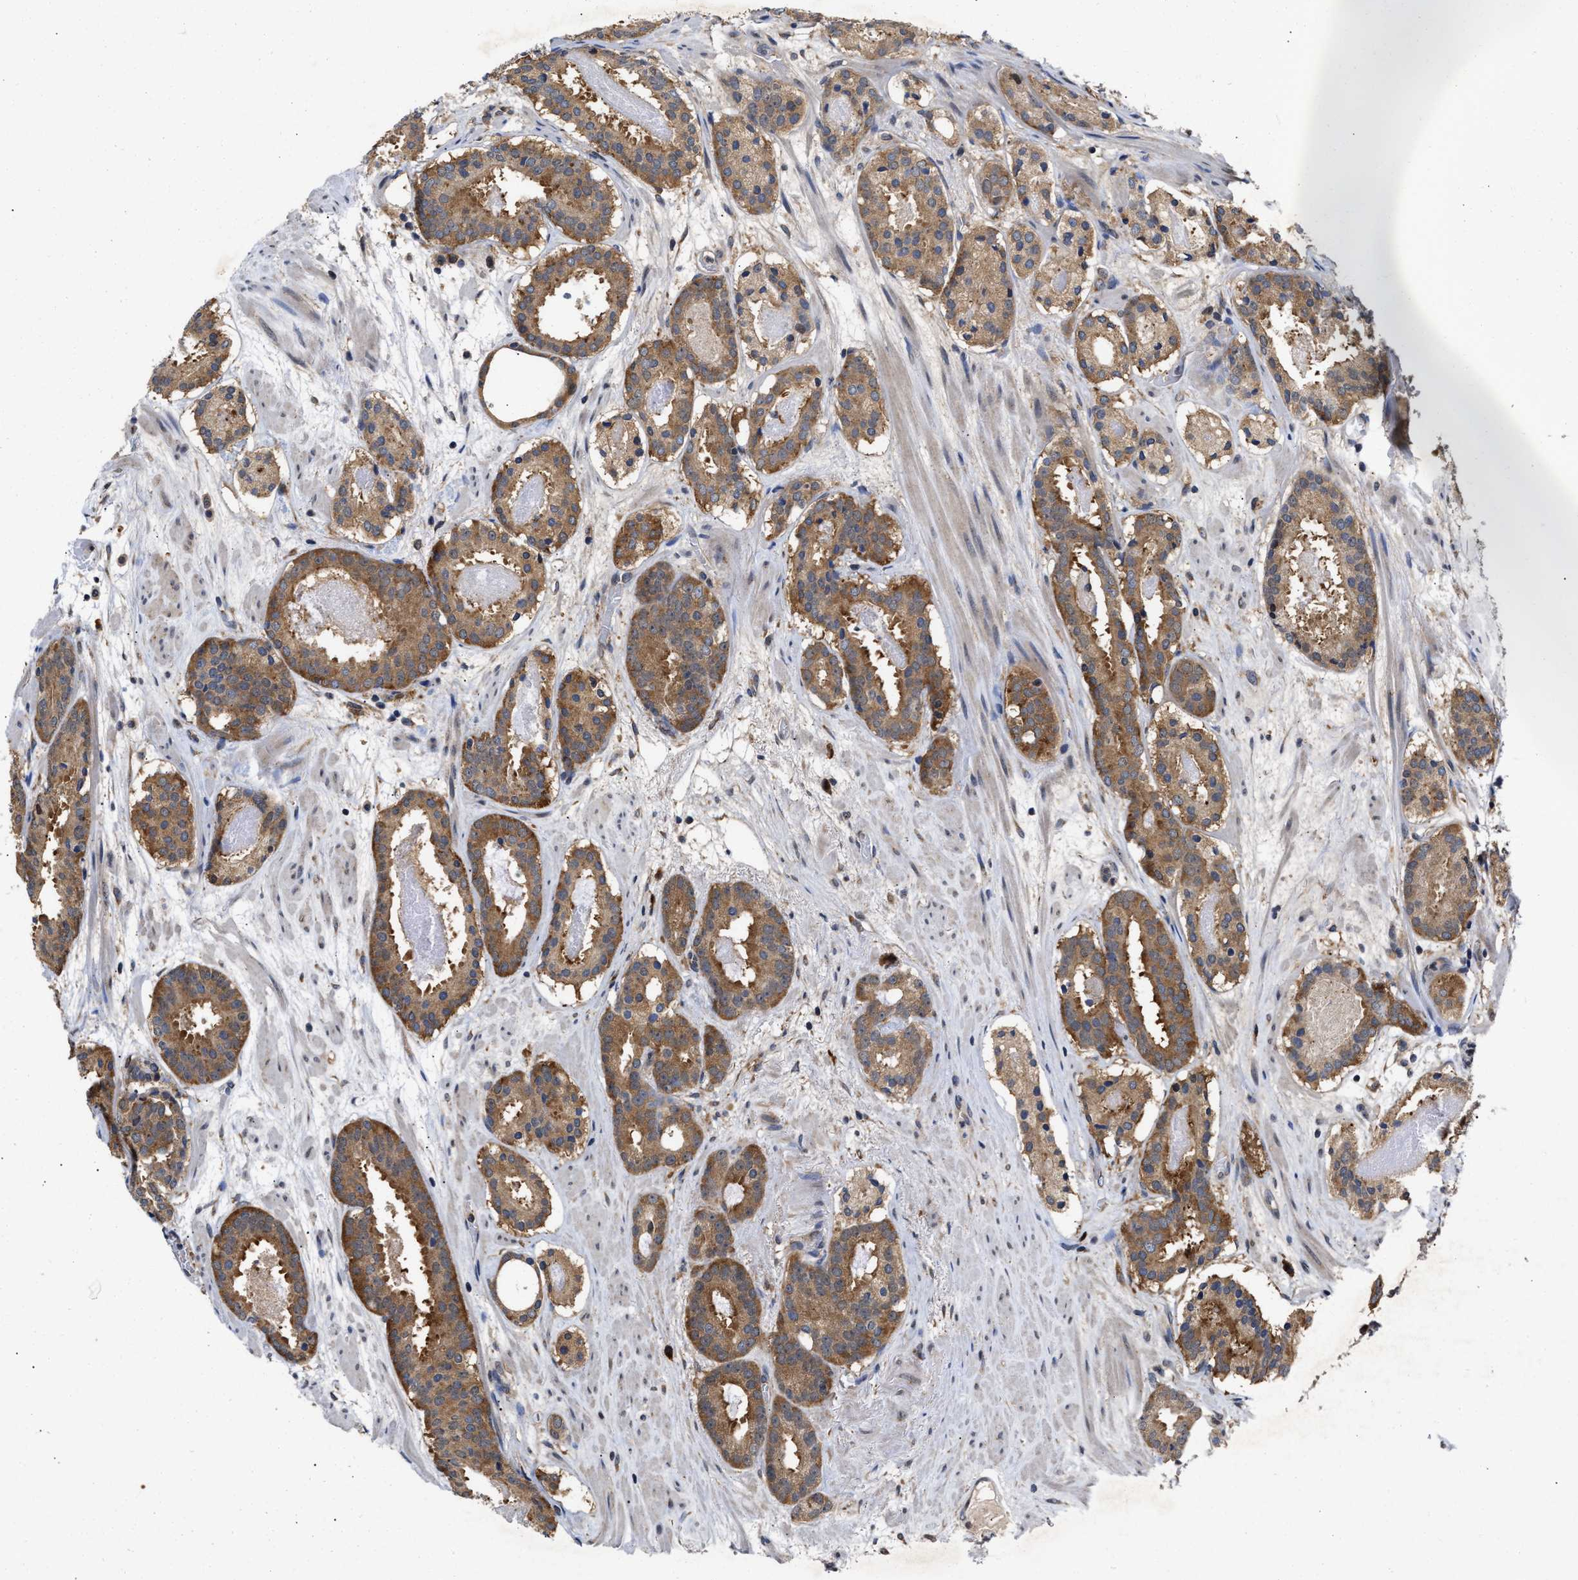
{"staining": {"intensity": "moderate", "quantity": ">75%", "location": "cytoplasmic/membranous"}, "tissue": "prostate cancer", "cell_type": "Tumor cells", "image_type": "cancer", "snomed": [{"axis": "morphology", "description": "Adenocarcinoma, Low grade"}, {"axis": "topography", "description": "Prostate"}], "caption": "A medium amount of moderate cytoplasmic/membranous positivity is appreciated in approximately >75% of tumor cells in prostate cancer tissue.", "gene": "CLIP2", "patient": {"sex": "male", "age": 69}}